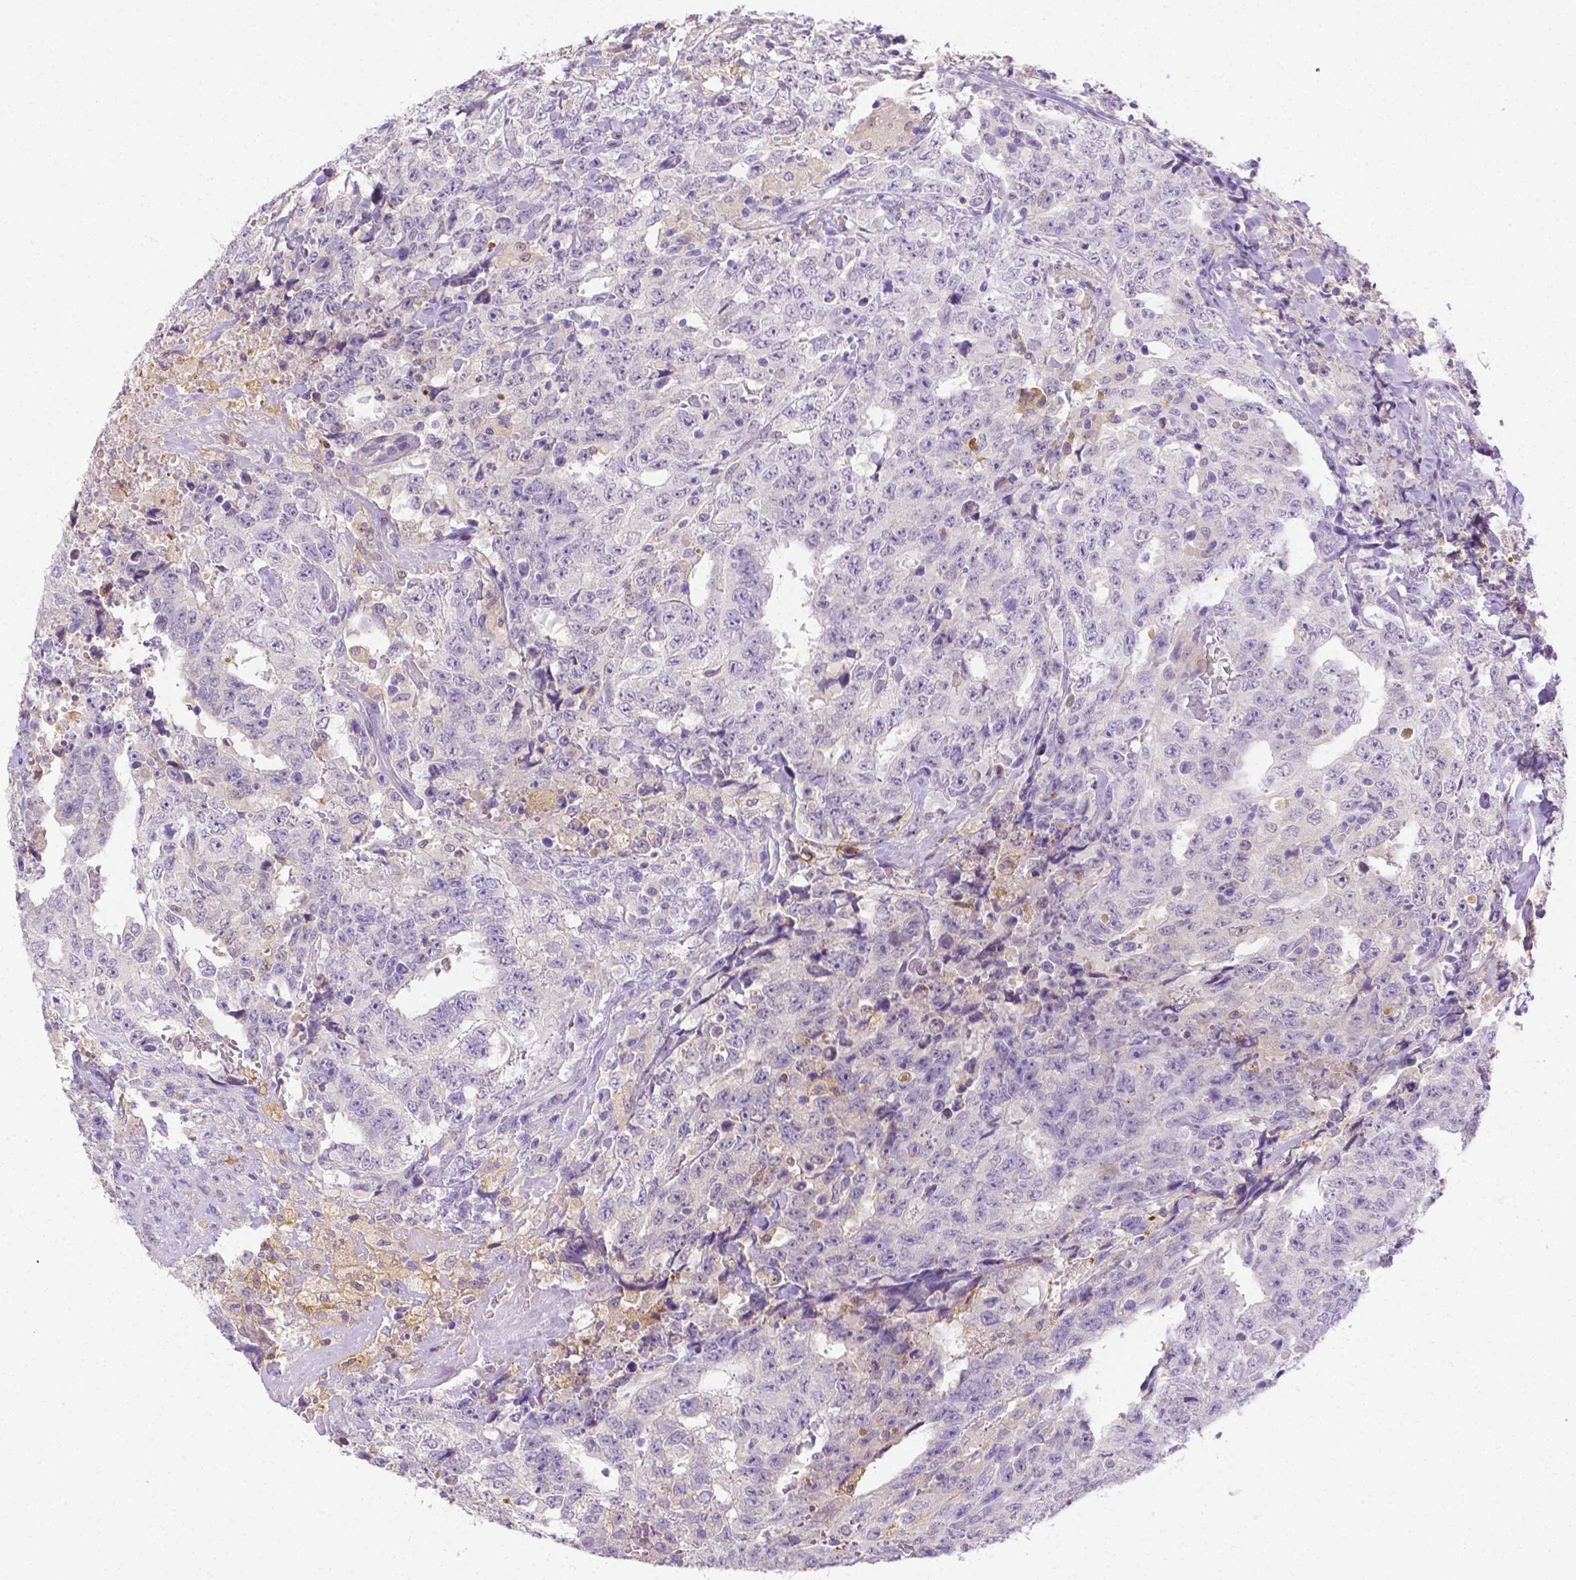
{"staining": {"intensity": "negative", "quantity": "none", "location": "none"}, "tissue": "testis cancer", "cell_type": "Tumor cells", "image_type": "cancer", "snomed": [{"axis": "morphology", "description": "Carcinoma, Embryonal, NOS"}, {"axis": "topography", "description": "Testis"}], "caption": "This is an immunohistochemistry histopathology image of human embryonal carcinoma (testis). There is no expression in tumor cells.", "gene": "NXPH2", "patient": {"sex": "male", "age": 24}}